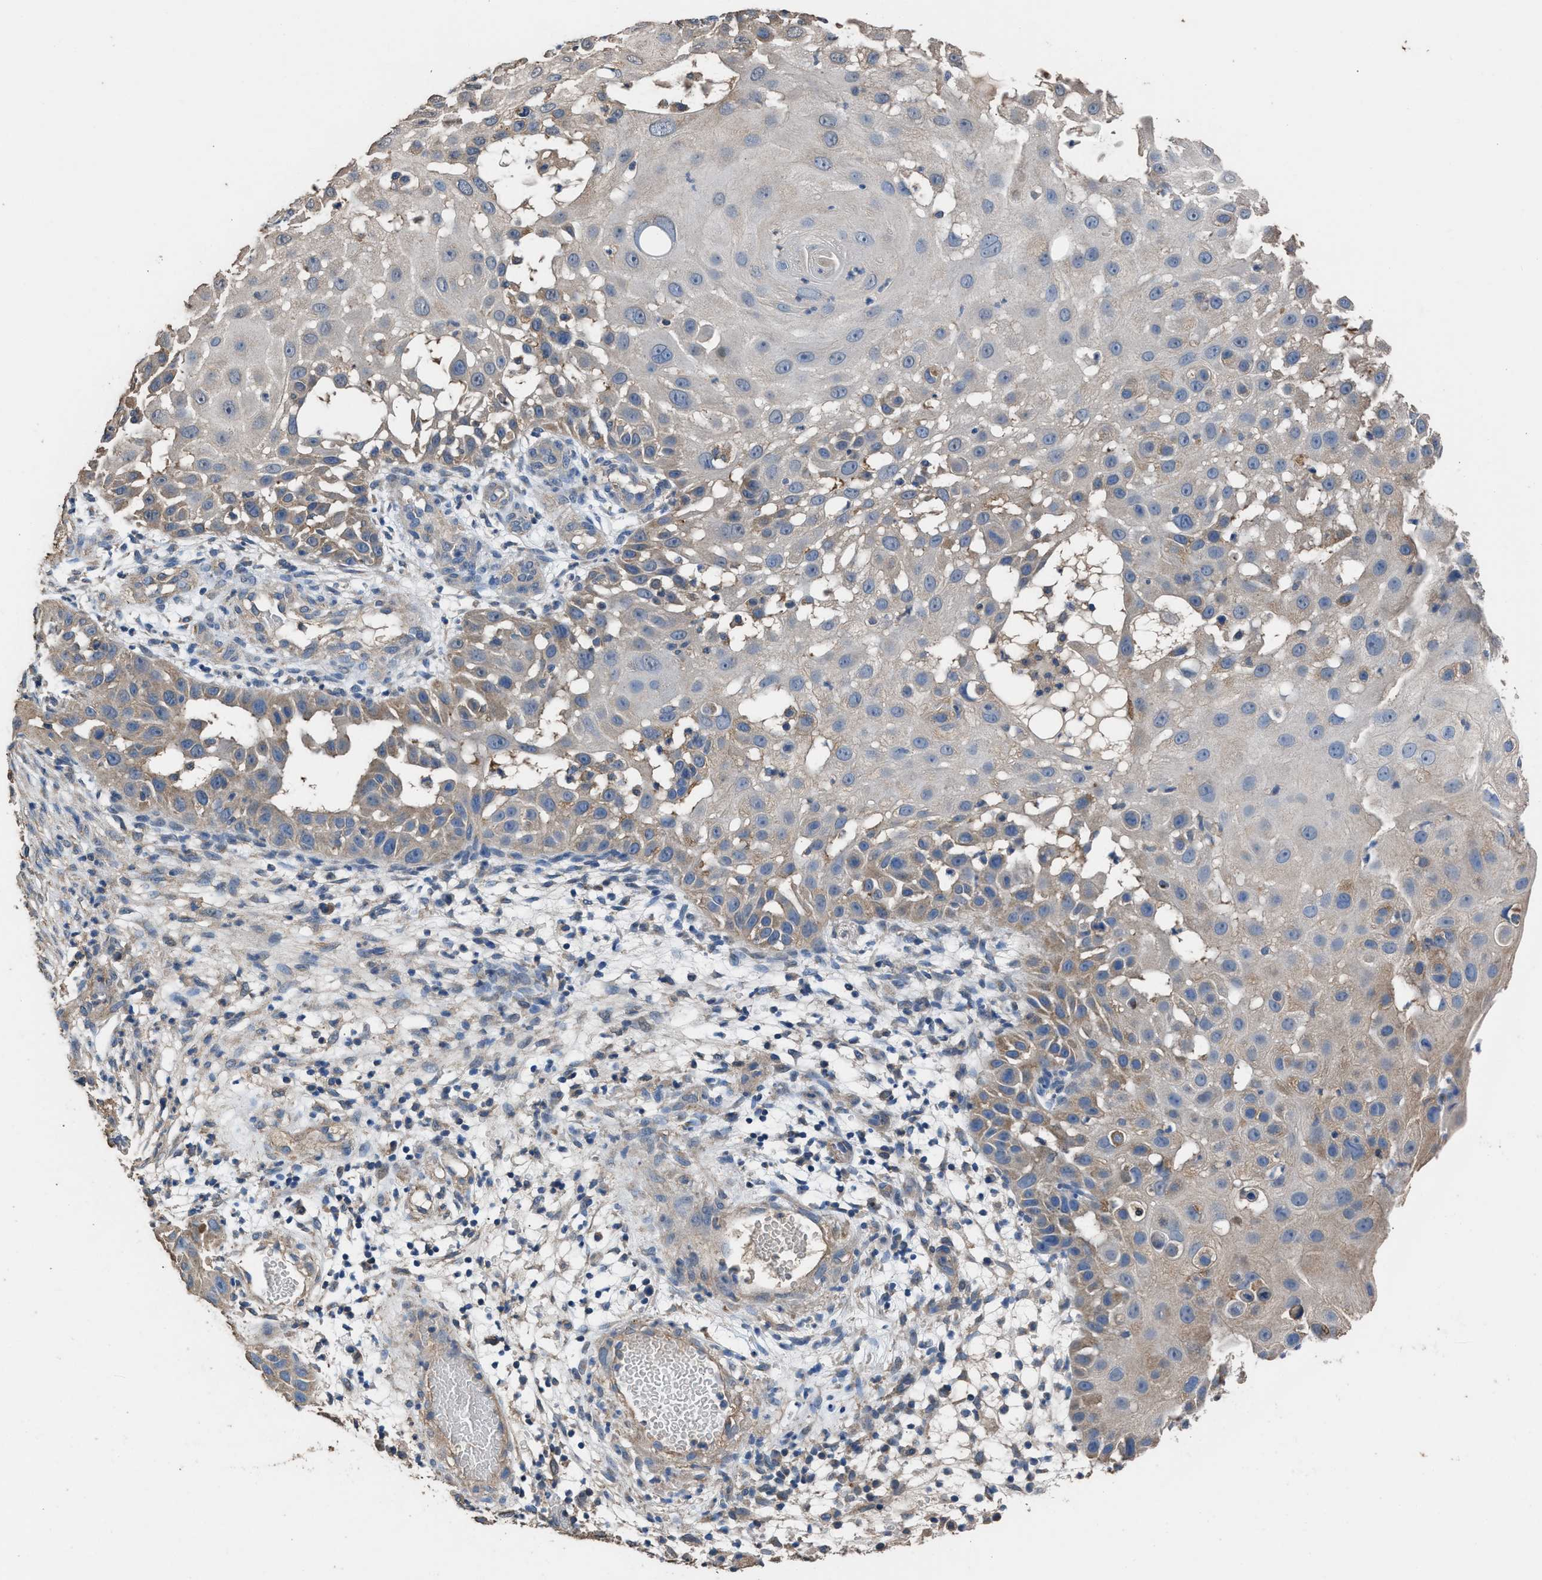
{"staining": {"intensity": "weak", "quantity": "<25%", "location": "cytoplasmic/membranous"}, "tissue": "skin cancer", "cell_type": "Tumor cells", "image_type": "cancer", "snomed": [{"axis": "morphology", "description": "Squamous cell carcinoma, NOS"}, {"axis": "topography", "description": "Skin"}], "caption": "Immunohistochemical staining of skin cancer displays no significant staining in tumor cells. The staining was performed using DAB (3,3'-diaminobenzidine) to visualize the protein expression in brown, while the nuclei were stained in blue with hematoxylin (Magnification: 20x).", "gene": "ITSN1", "patient": {"sex": "female", "age": 44}}